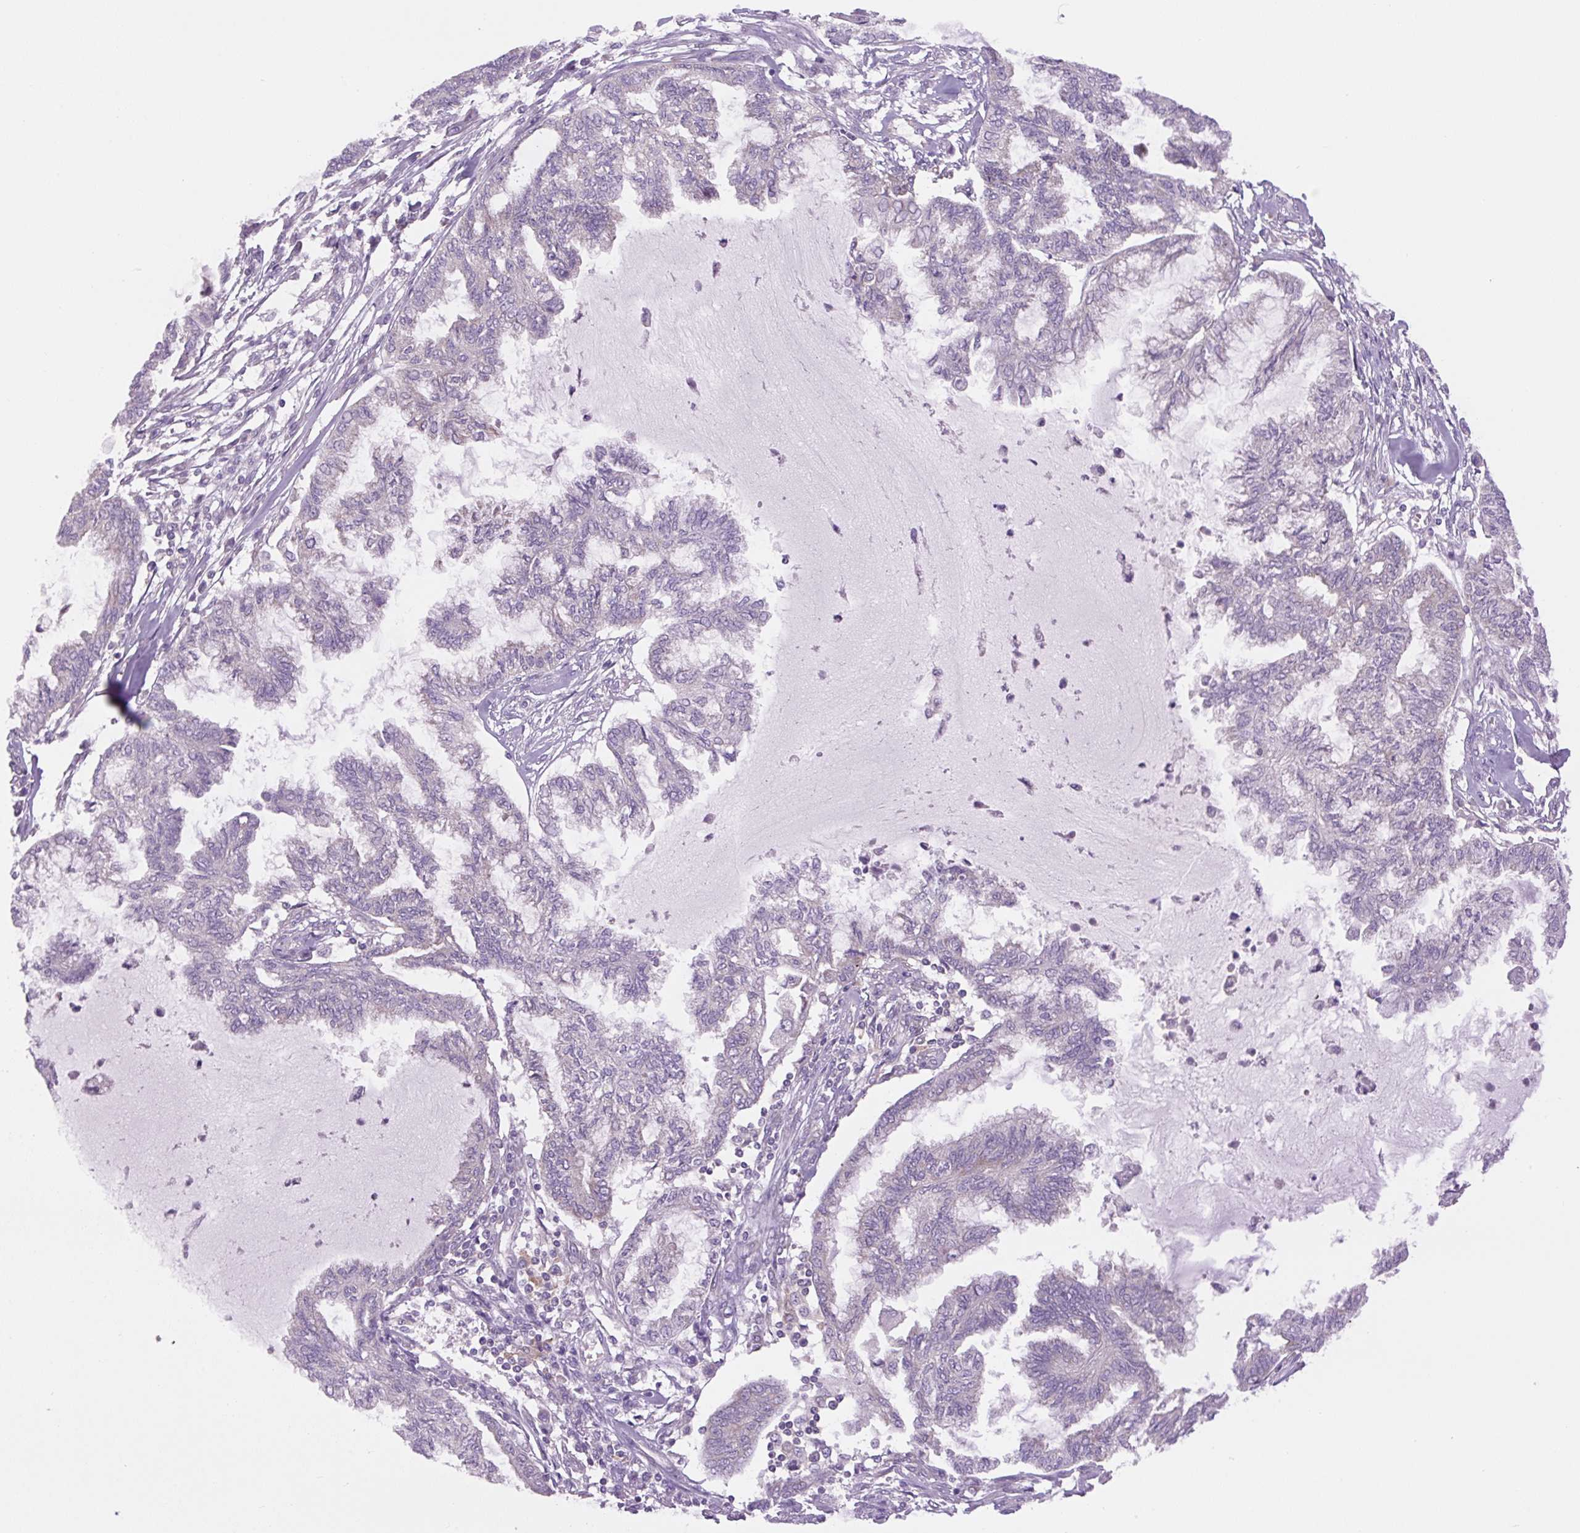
{"staining": {"intensity": "negative", "quantity": "none", "location": "none"}, "tissue": "endometrial cancer", "cell_type": "Tumor cells", "image_type": "cancer", "snomed": [{"axis": "morphology", "description": "Adenocarcinoma, NOS"}, {"axis": "topography", "description": "Endometrium"}], "caption": "High power microscopy image of an IHC micrograph of endometrial adenocarcinoma, revealing no significant staining in tumor cells.", "gene": "MINK1", "patient": {"sex": "female", "age": 86}}